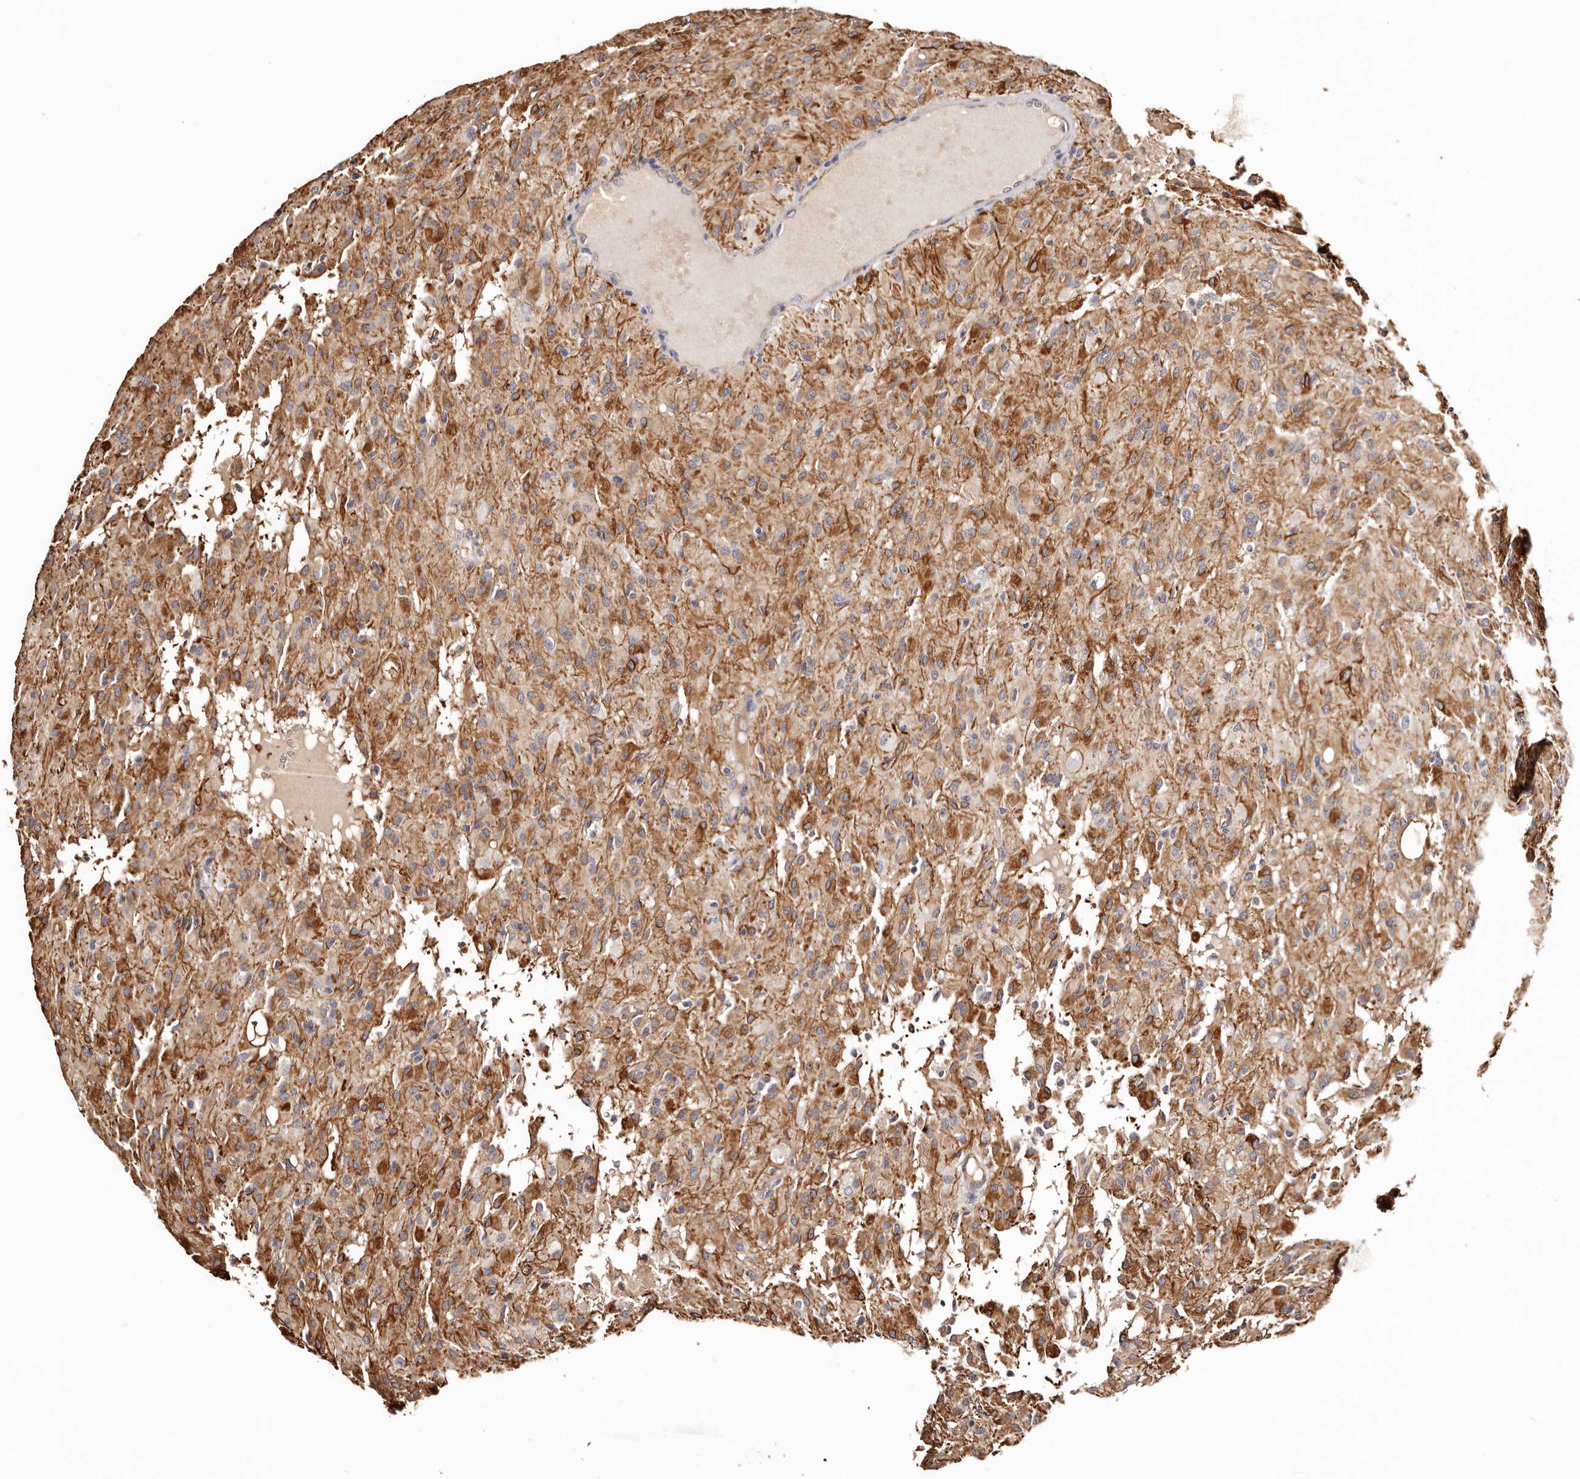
{"staining": {"intensity": "weak", "quantity": "25%-75%", "location": "cytoplasmic/membranous"}, "tissue": "glioma", "cell_type": "Tumor cells", "image_type": "cancer", "snomed": [{"axis": "morphology", "description": "Glioma, malignant, High grade"}, {"axis": "topography", "description": "Brain"}], "caption": "Weak cytoplasmic/membranous expression is present in about 25%-75% of tumor cells in high-grade glioma (malignant).", "gene": "ZNF557", "patient": {"sex": "female", "age": 59}}